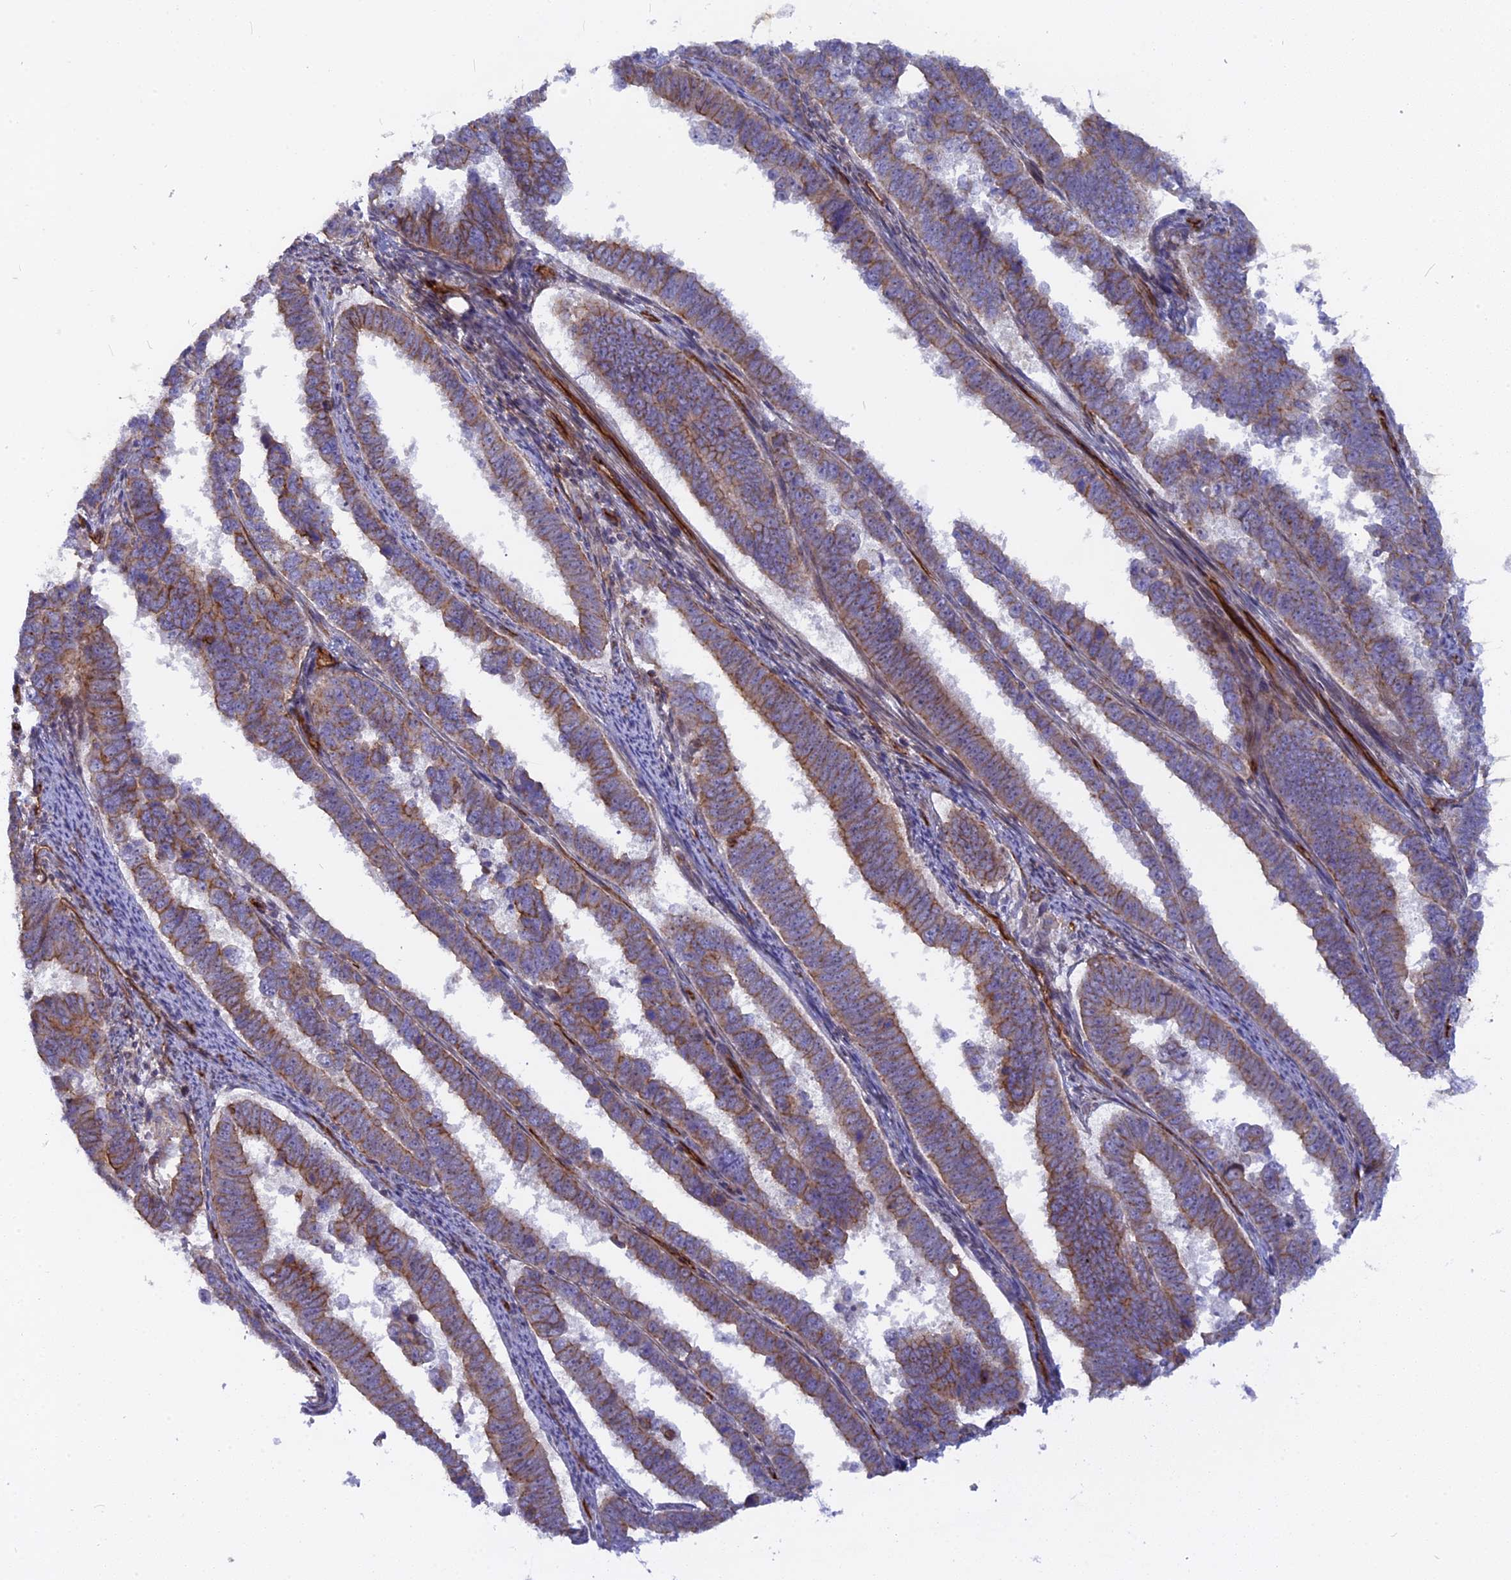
{"staining": {"intensity": "moderate", "quantity": ">75%", "location": "cytoplasmic/membranous"}, "tissue": "endometrial cancer", "cell_type": "Tumor cells", "image_type": "cancer", "snomed": [{"axis": "morphology", "description": "Adenocarcinoma, NOS"}, {"axis": "topography", "description": "Endometrium"}], "caption": "There is medium levels of moderate cytoplasmic/membranous positivity in tumor cells of endometrial adenocarcinoma, as demonstrated by immunohistochemical staining (brown color).", "gene": "CNBD2", "patient": {"sex": "female", "age": 75}}